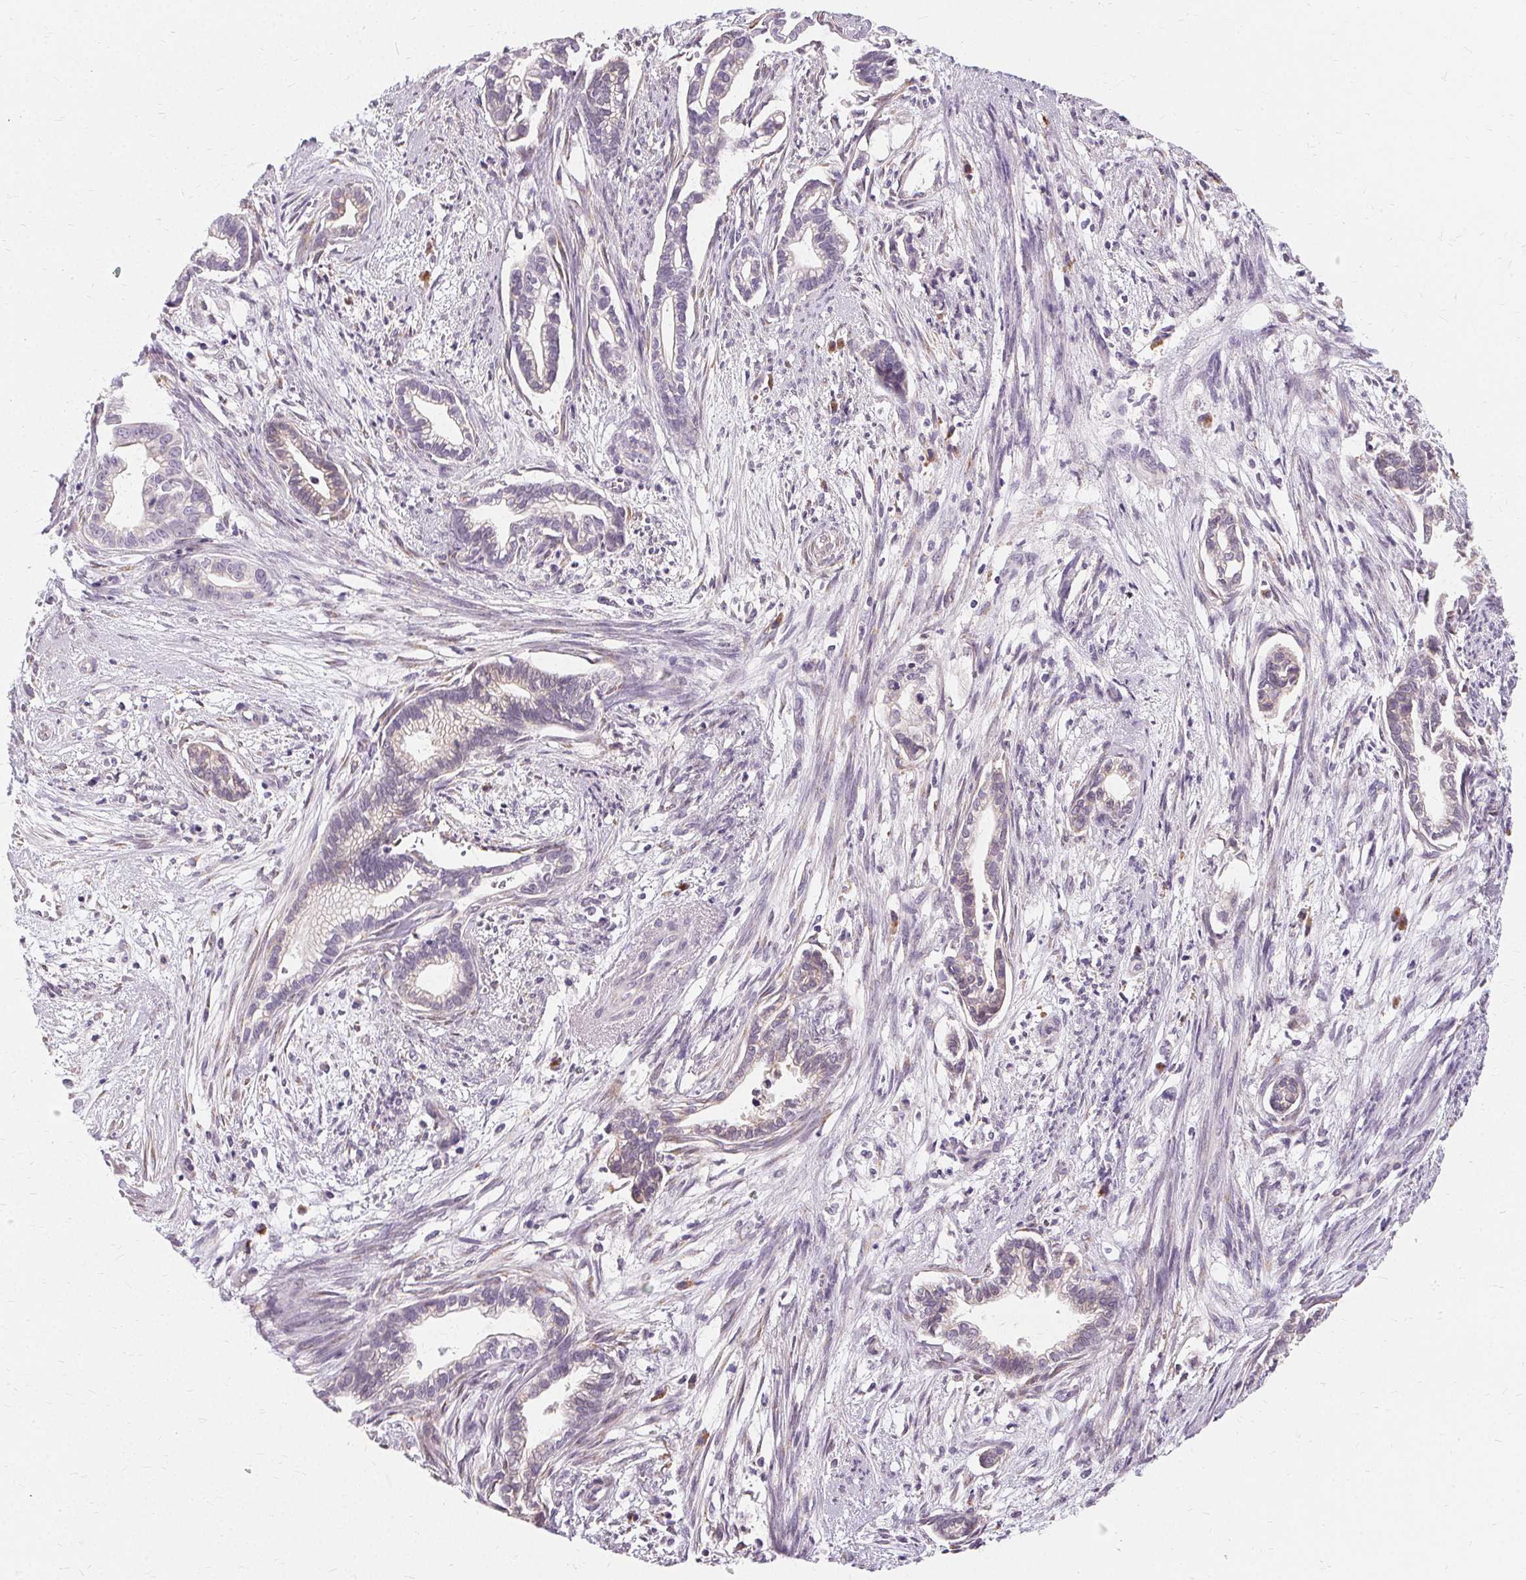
{"staining": {"intensity": "negative", "quantity": "none", "location": "none"}, "tissue": "cervical cancer", "cell_type": "Tumor cells", "image_type": "cancer", "snomed": [{"axis": "morphology", "description": "Adenocarcinoma, NOS"}, {"axis": "topography", "description": "Cervix"}], "caption": "The immunohistochemistry histopathology image has no significant positivity in tumor cells of adenocarcinoma (cervical) tissue.", "gene": "FCRL3", "patient": {"sex": "female", "age": 62}}